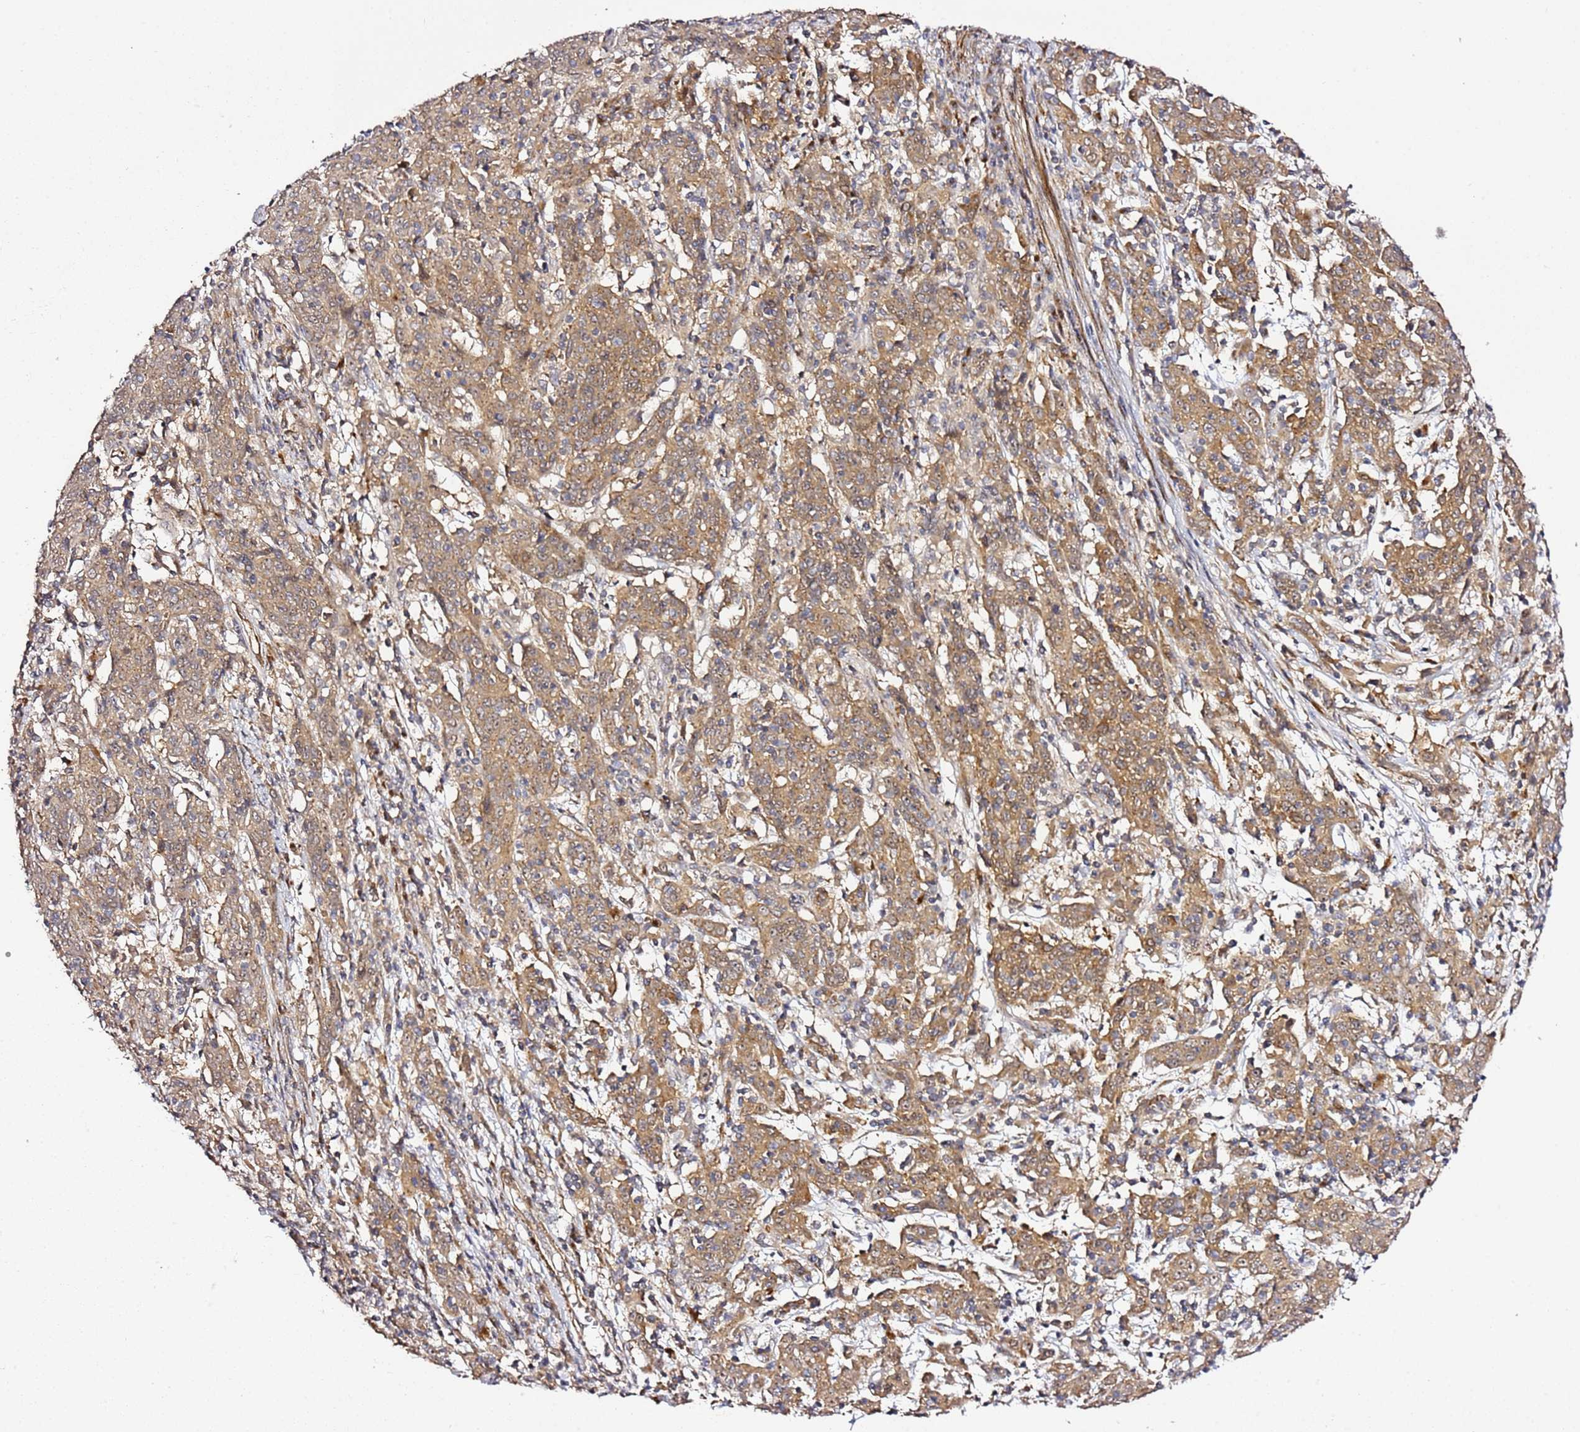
{"staining": {"intensity": "moderate", "quantity": ">75%", "location": "cytoplasmic/membranous"}, "tissue": "cervical cancer", "cell_type": "Tumor cells", "image_type": "cancer", "snomed": [{"axis": "morphology", "description": "Squamous cell carcinoma, NOS"}, {"axis": "topography", "description": "Cervix"}], "caption": "A micrograph of human cervical squamous cell carcinoma stained for a protein displays moderate cytoplasmic/membranous brown staining in tumor cells.", "gene": "PVRIG", "patient": {"sex": "female", "age": 67}}